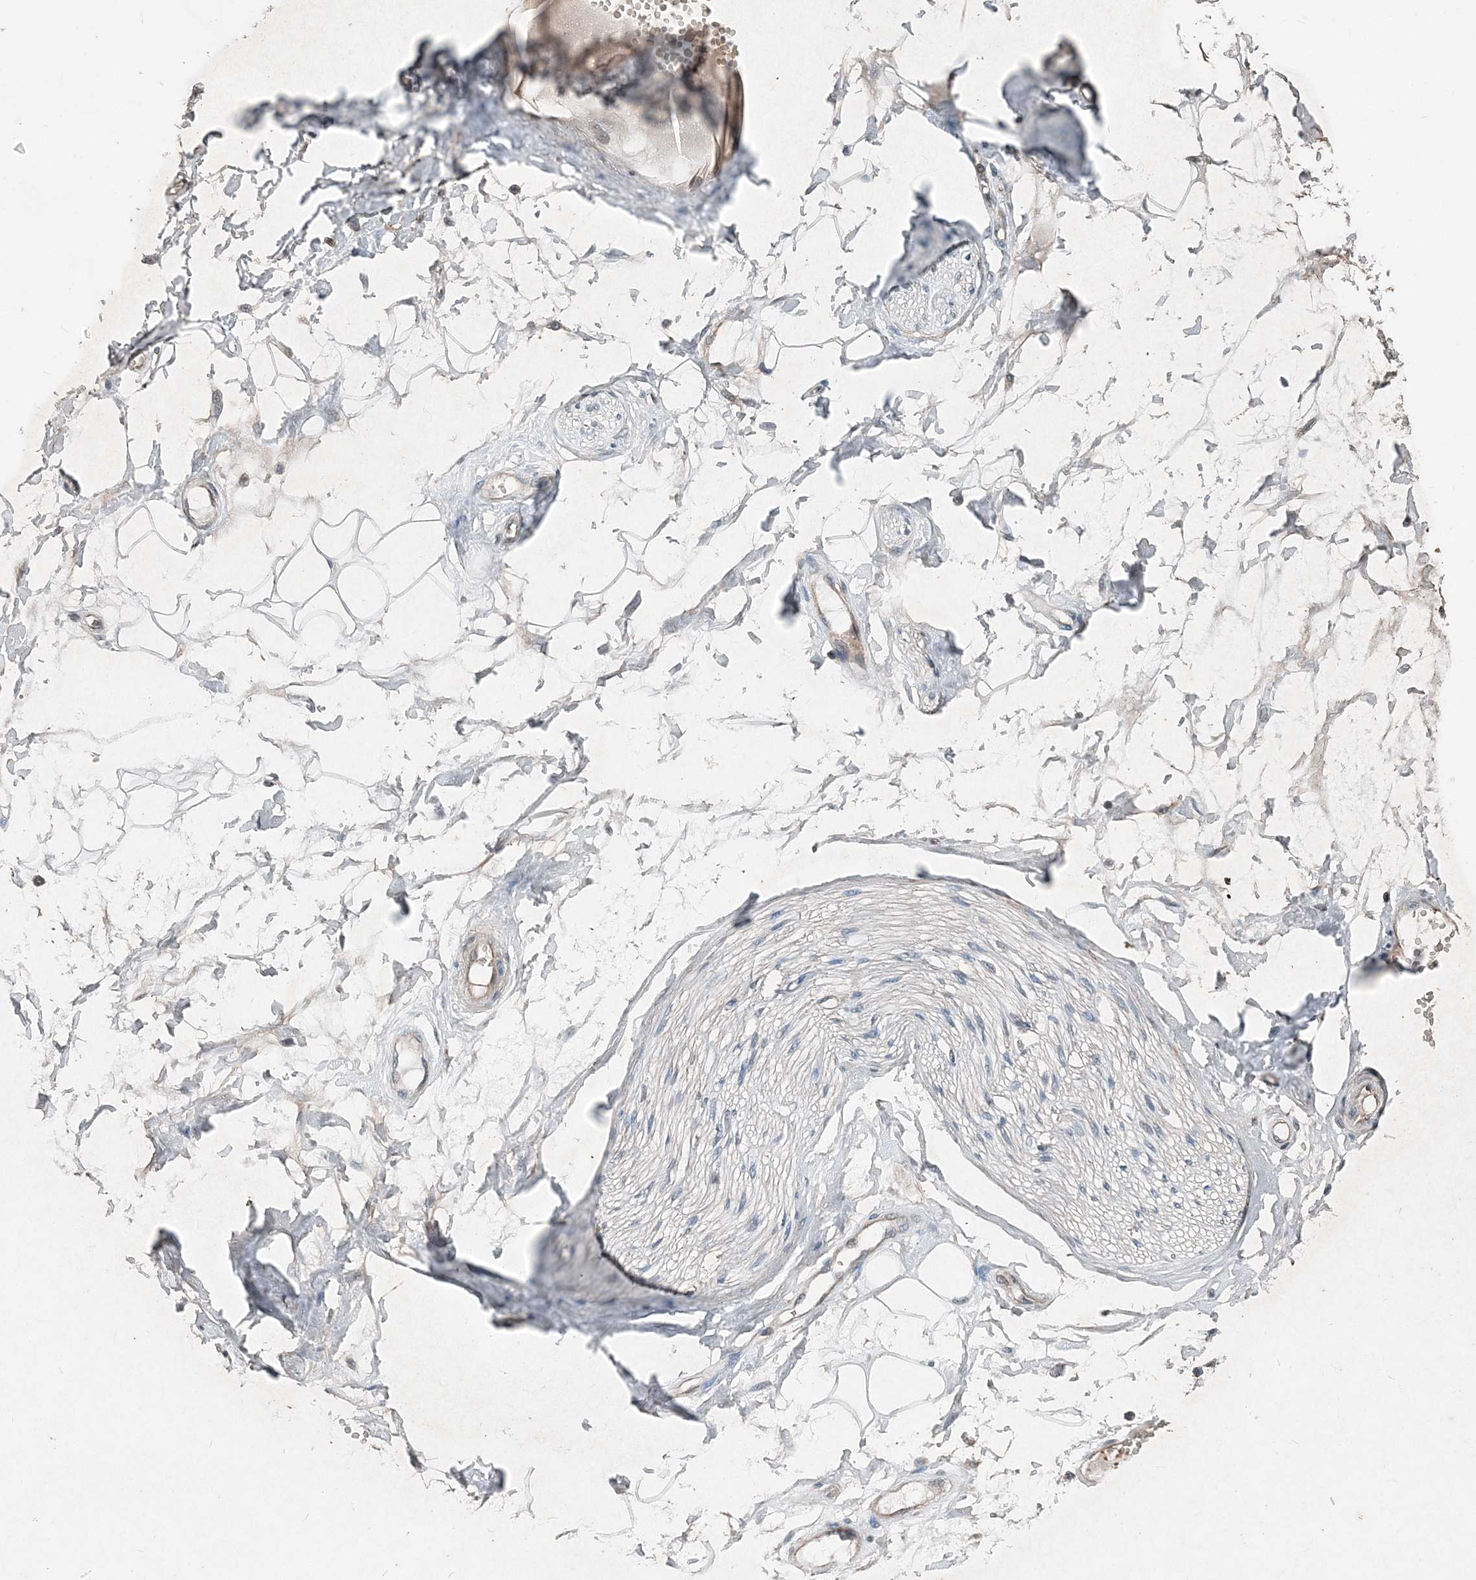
{"staining": {"intensity": "negative", "quantity": "none", "location": "none"}, "tissue": "adipose tissue", "cell_type": "Adipocytes", "image_type": "normal", "snomed": [{"axis": "morphology", "description": "Normal tissue, NOS"}, {"axis": "morphology", "description": "Inflammation, NOS"}, {"axis": "topography", "description": "Salivary gland"}, {"axis": "topography", "description": "Peripheral nerve tissue"}], "caption": "This is an immunohistochemistry micrograph of normal adipose tissue. There is no expression in adipocytes.", "gene": "SMPD3", "patient": {"sex": "female", "age": 75}}